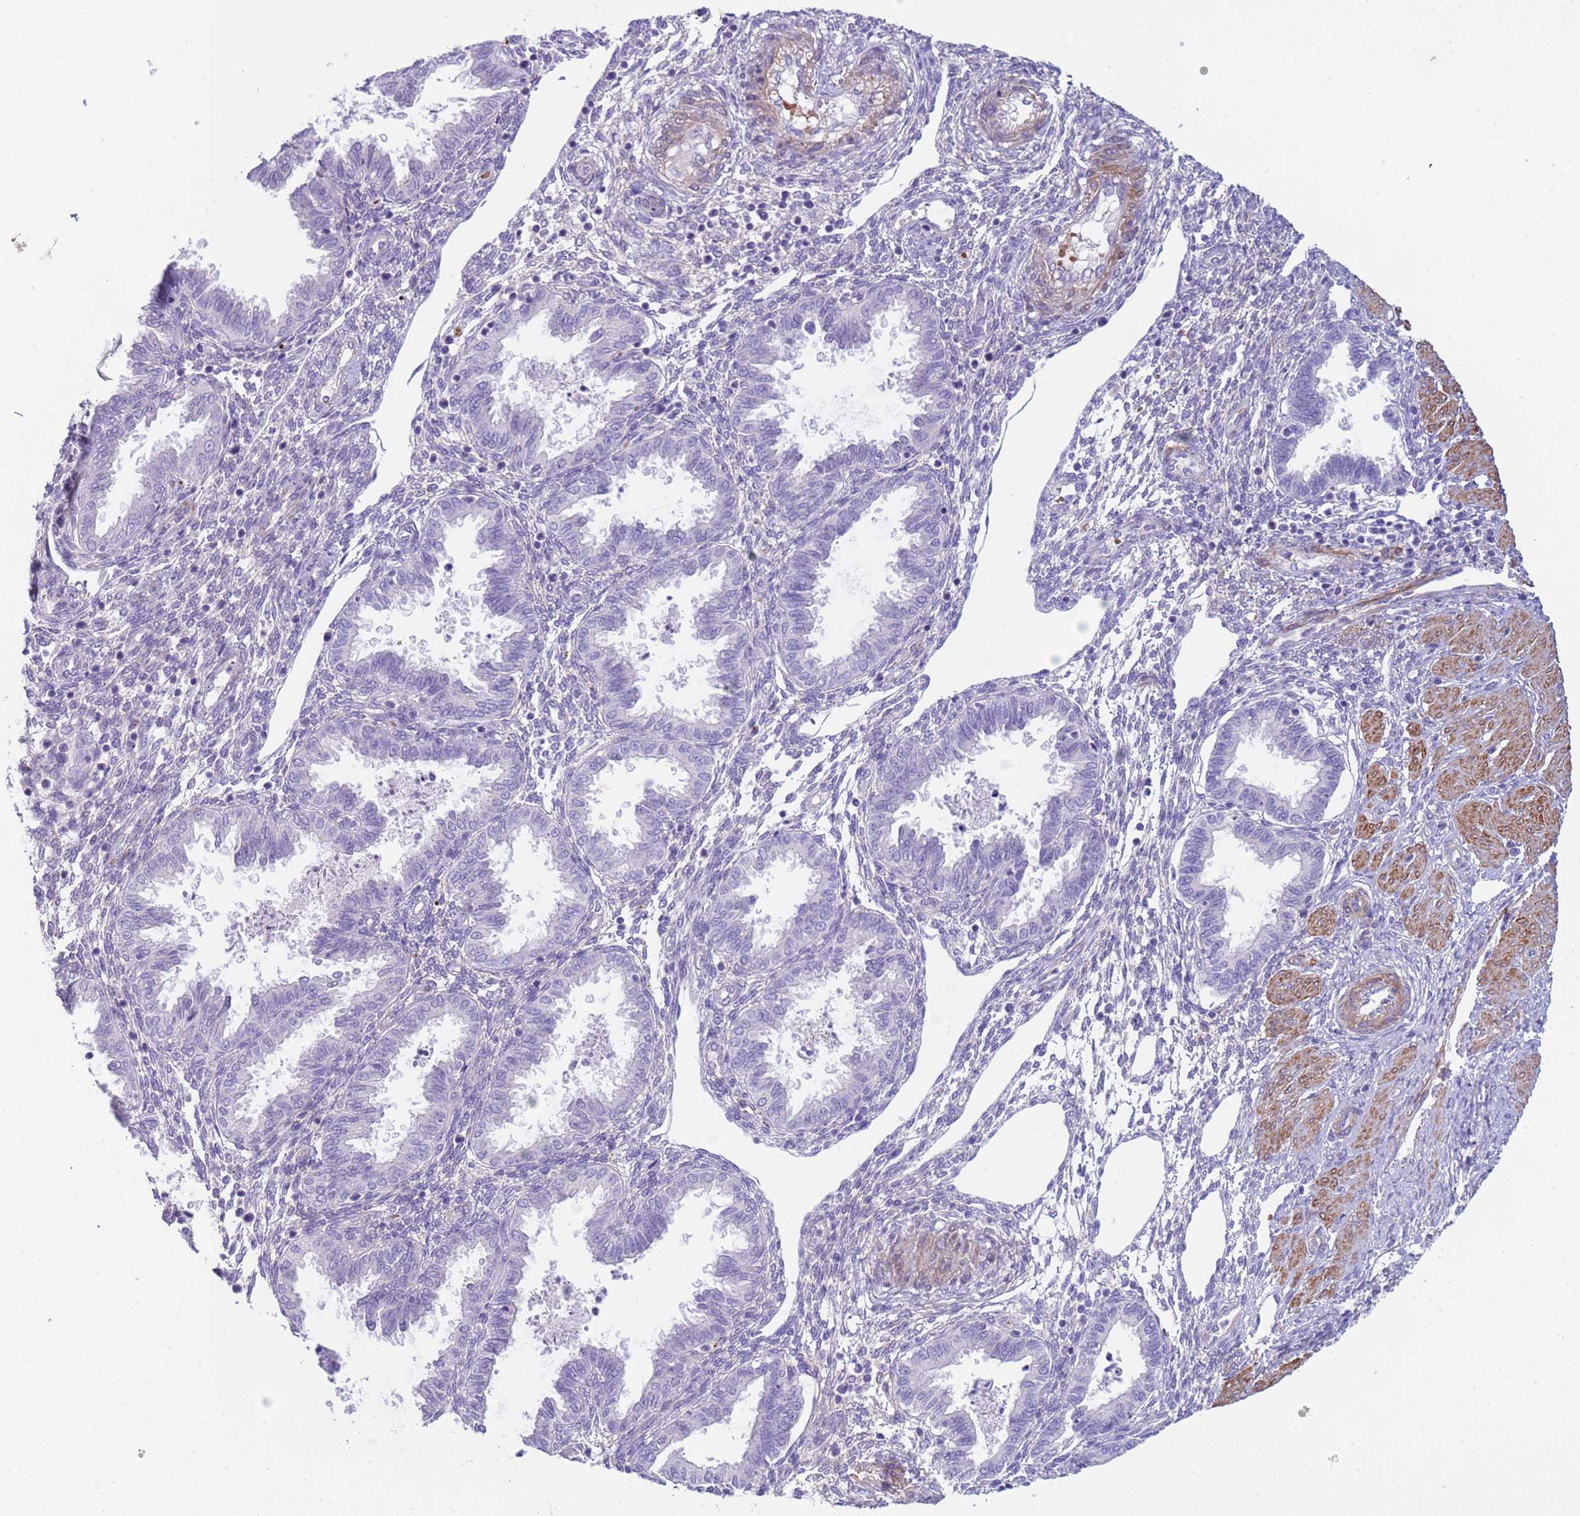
{"staining": {"intensity": "negative", "quantity": "none", "location": "none"}, "tissue": "endometrium", "cell_type": "Cells in endometrial stroma", "image_type": "normal", "snomed": [{"axis": "morphology", "description": "Normal tissue, NOS"}, {"axis": "topography", "description": "Endometrium"}], "caption": "IHC of unremarkable endometrium exhibits no staining in cells in endometrial stroma.", "gene": "KBTBD3", "patient": {"sex": "female", "age": 33}}